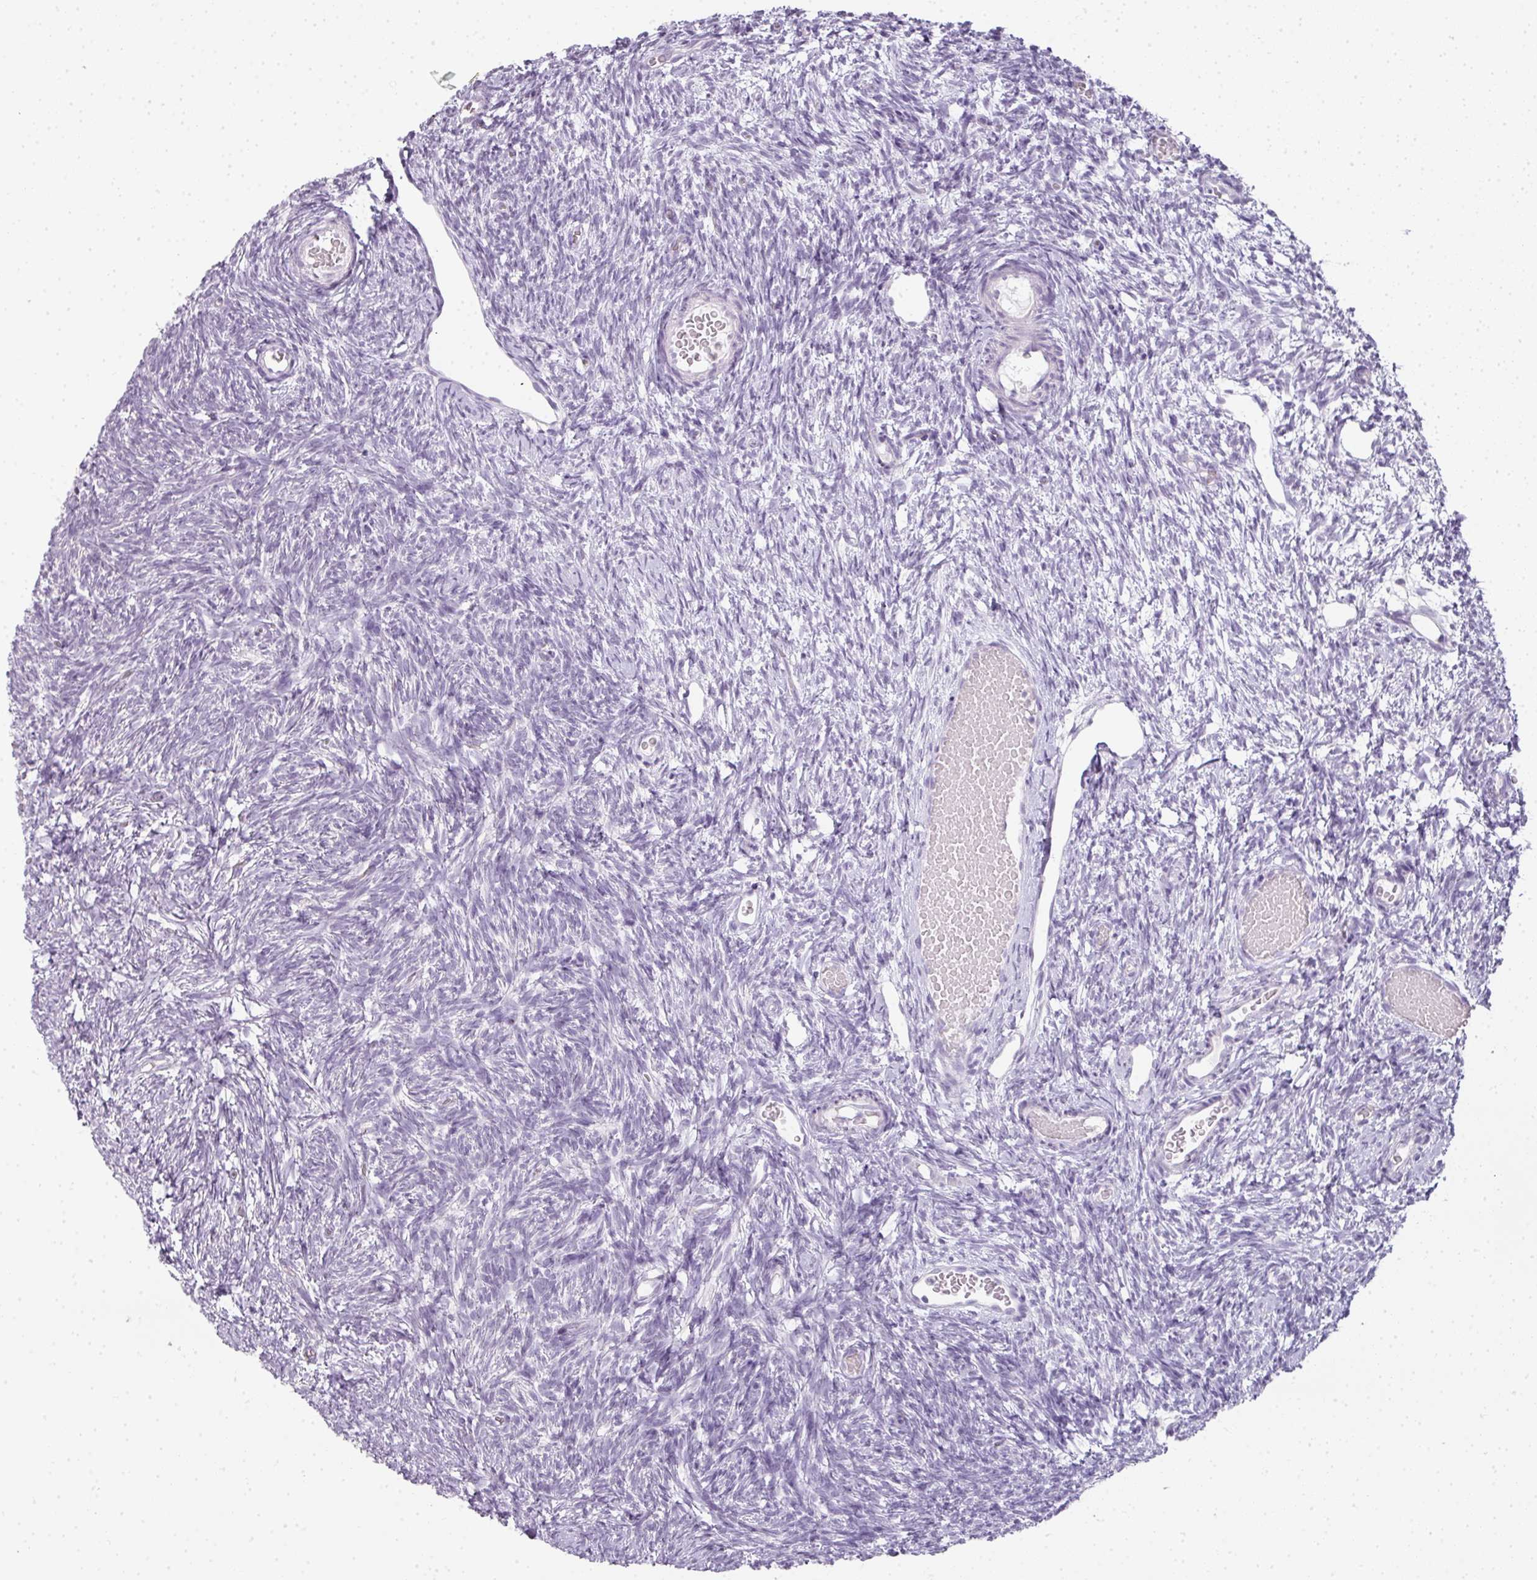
{"staining": {"intensity": "negative", "quantity": "none", "location": "none"}, "tissue": "ovary", "cell_type": "Follicle cells", "image_type": "normal", "snomed": [{"axis": "morphology", "description": "Normal tissue, NOS"}, {"axis": "topography", "description": "Ovary"}], "caption": "An immunohistochemistry image of benign ovary is shown. There is no staining in follicle cells of ovary.", "gene": "RBMY1A1", "patient": {"sex": "female", "age": 39}}